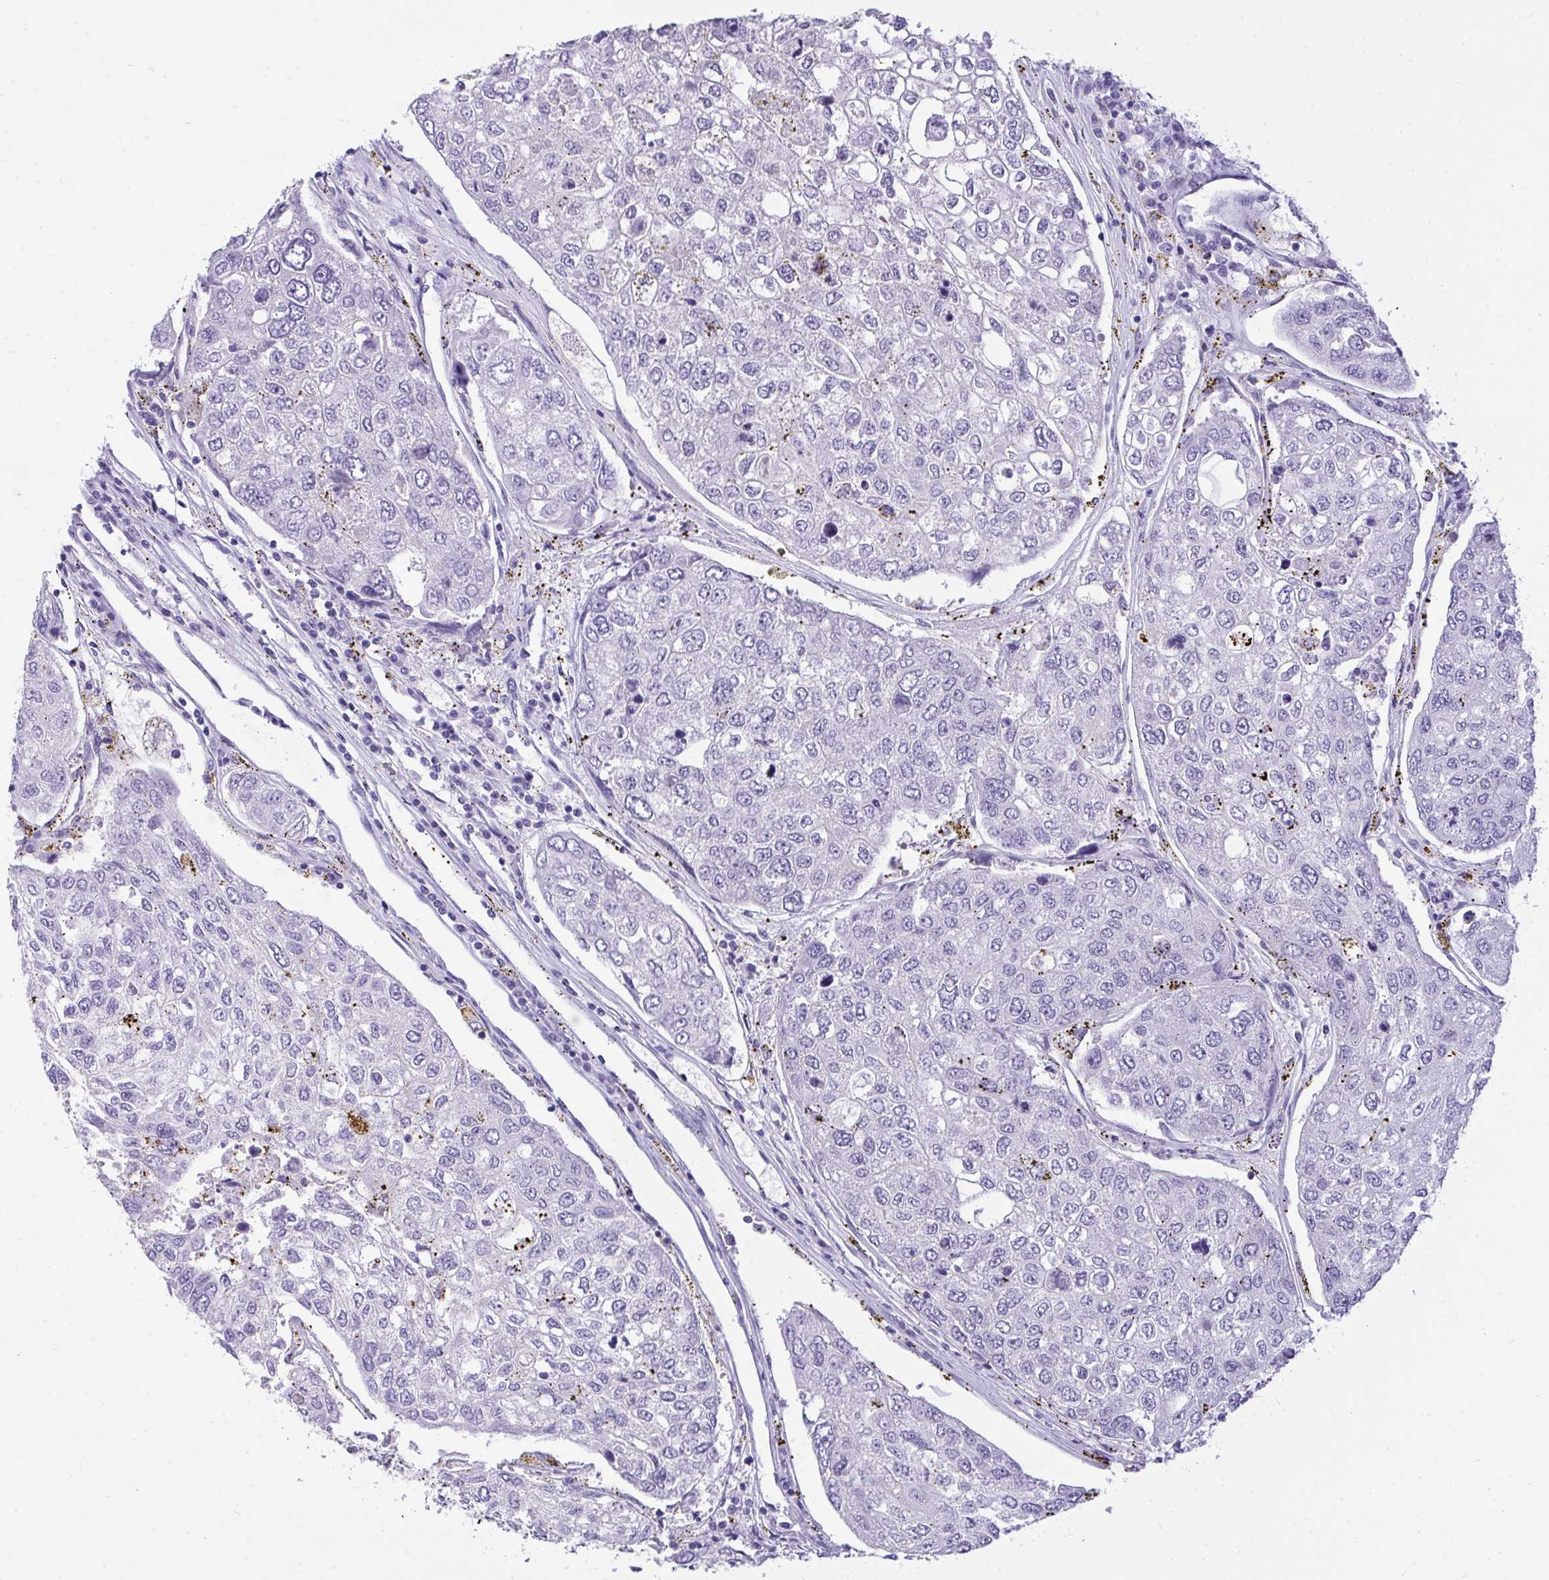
{"staining": {"intensity": "negative", "quantity": "none", "location": "none"}, "tissue": "urothelial cancer", "cell_type": "Tumor cells", "image_type": "cancer", "snomed": [{"axis": "morphology", "description": "Urothelial carcinoma, High grade"}, {"axis": "topography", "description": "Lymph node"}, {"axis": "topography", "description": "Urinary bladder"}], "caption": "The image shows no staining of tumor cells in urothelial cancer. (Immunohistochemistry, brightfield microscopy, high magnification).", "gene": "VGLL3", "patient": {"sex": "male", "age": 51}}